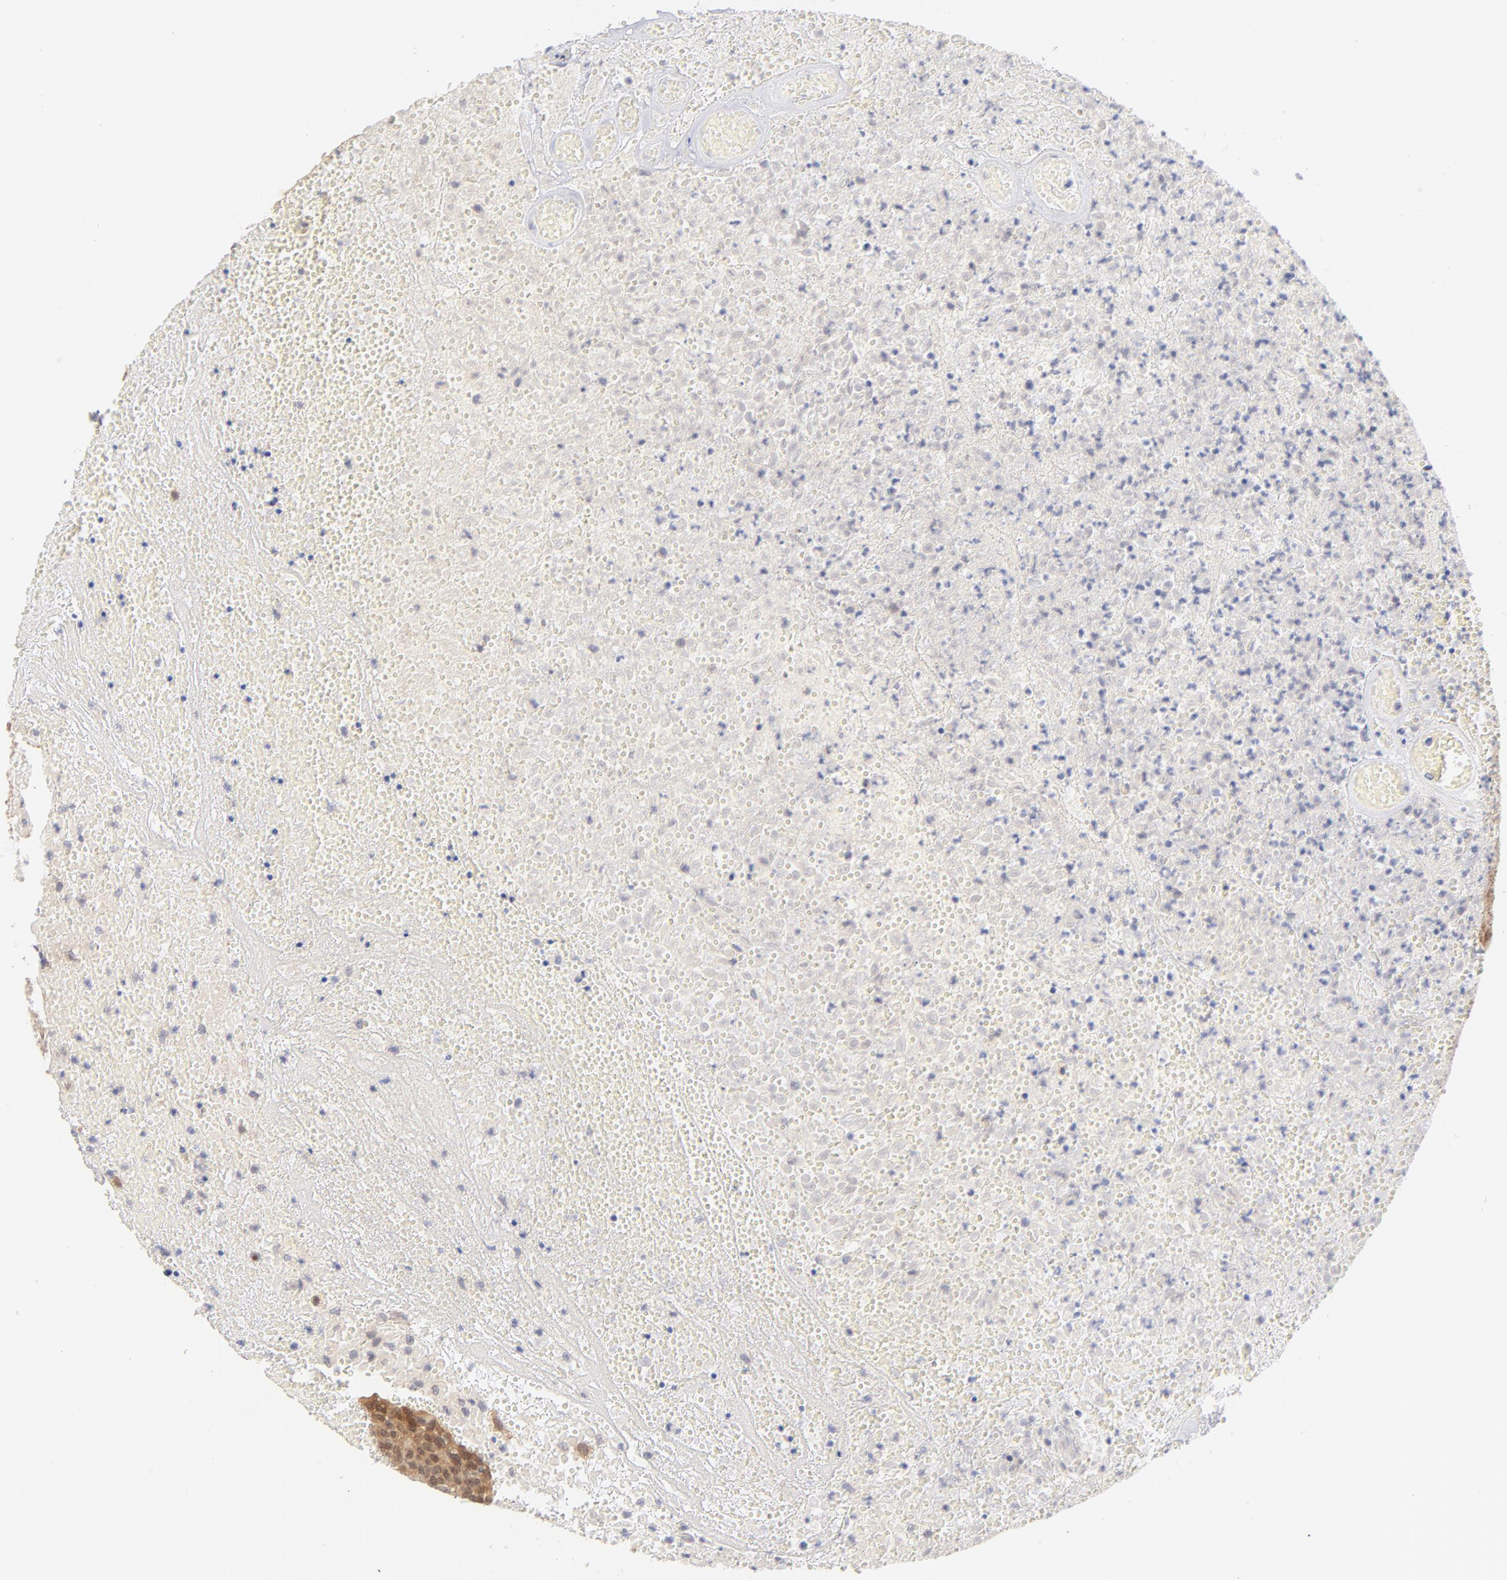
{"staining": {"intensity": "moderate", "quantity": ">75%", "location": "cytoplasmic/membranous,nuclear"}, "tissue": "urothelial cancer", "cell_type": "Tumor cells", "image_type": "cancer", "snomed": [{"axis": "morphology", "description": "Urothelial carcinoma, High grade"}, {"axis": "topography", "description": "Urinary bladder"}], "caption": "A high-resolution micrograph shows IHC staining of urothelial cancer, which demonstrates moderate cytoplasmic/membranous and nuclear staining in approximately >75% of tumor cells. The staining was performed using DAB, with brown indicating positive protein expression. Nuclei are stained blue with hematoxylin.", "gene": "CASP6", "patient": {"sex": "male", "age": 66}}